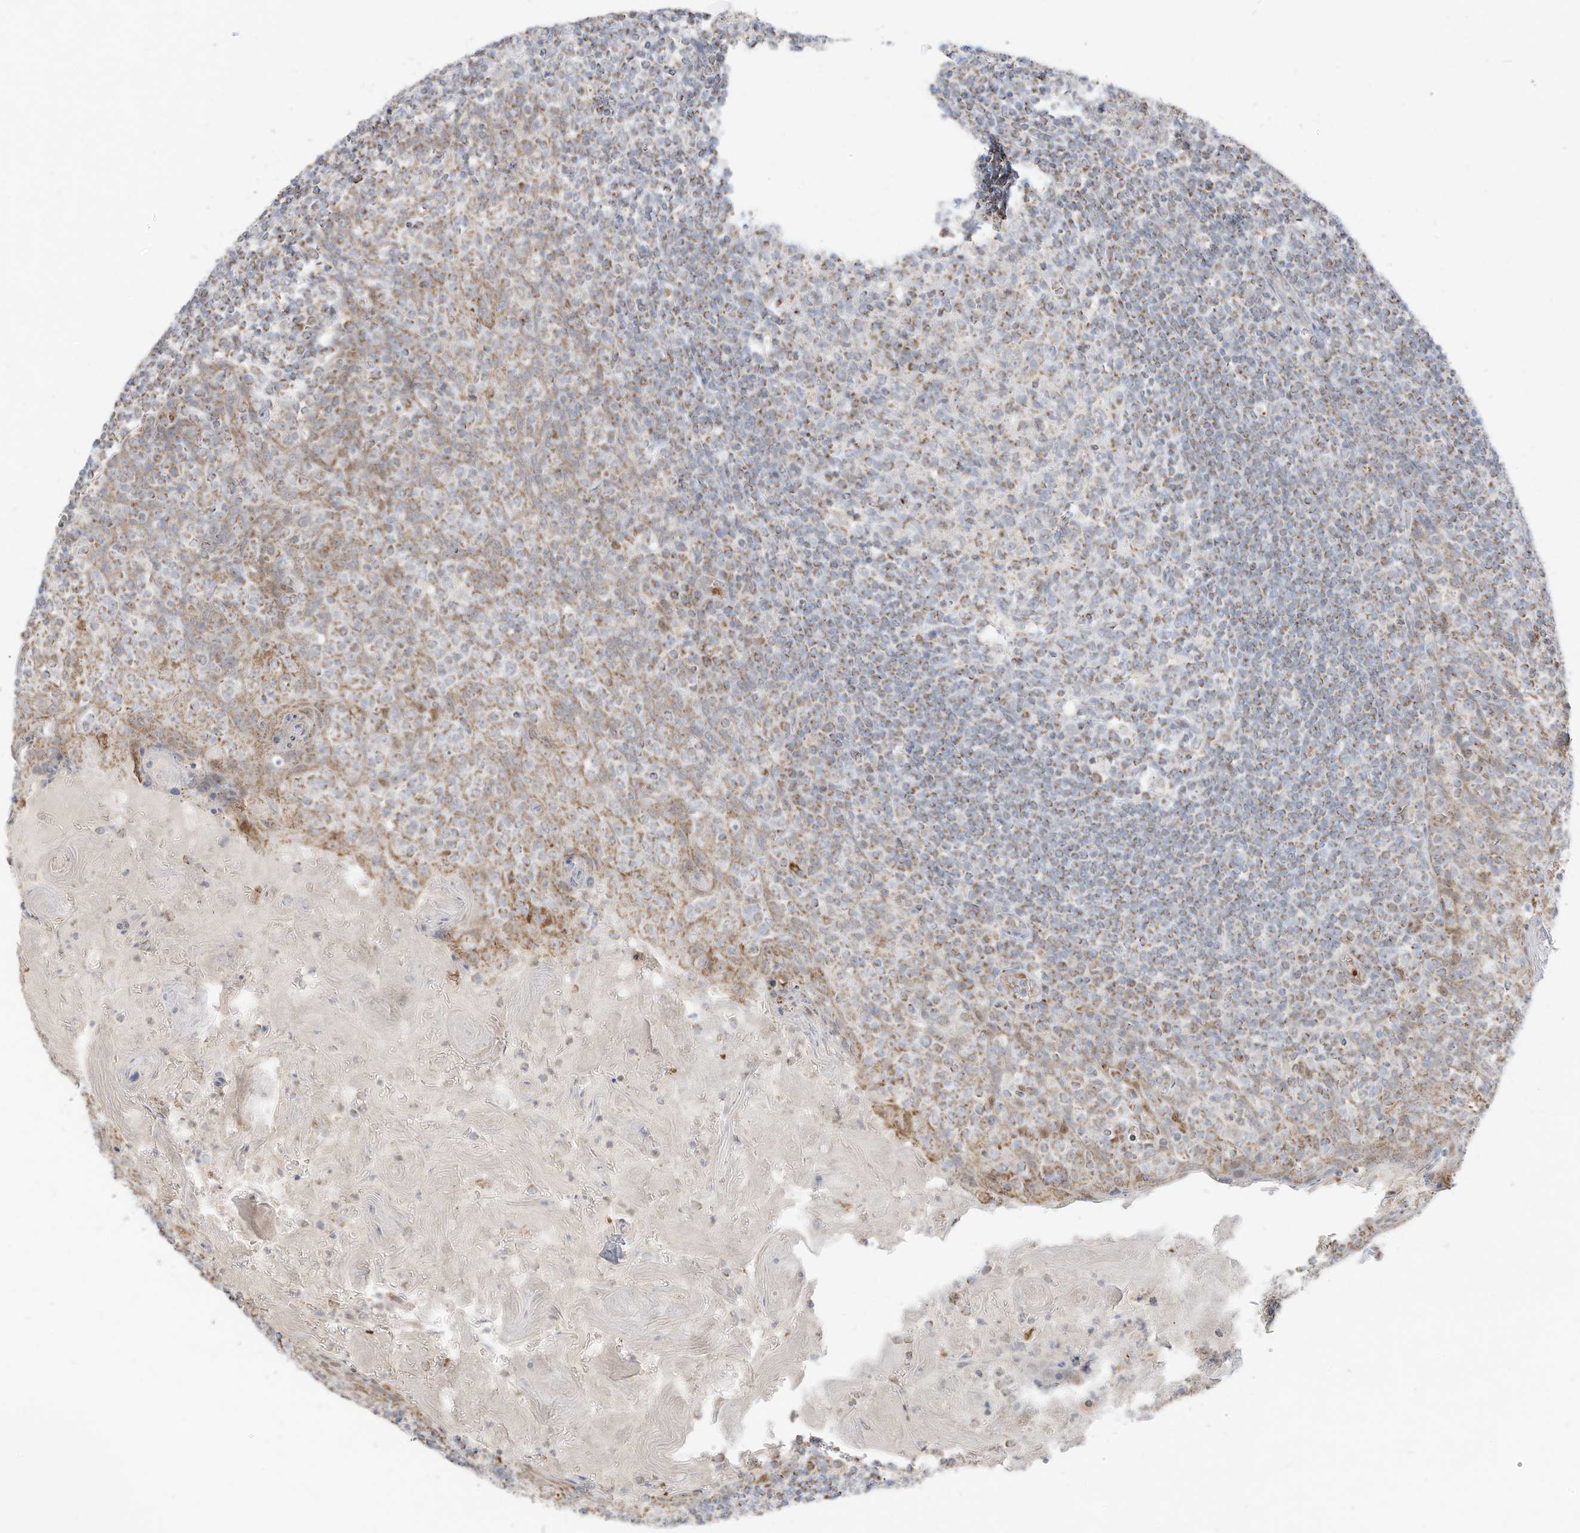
{"staining": {"intensity": "moderate", "quantity": "25%-75%", "location": "cytoplasmic/membranous"}, "tissue": "tonsil", "cell_type": "Germinal center cells", "image_type": "normal", "snomed": [{"axis": "morphology", "description": "Normal tissue, NOS"}, {"axis": "topography", "description": "Tonsil"}], "caption": "This image displays unremarkable tonsil stained with immunohistochemistry (IHC) to label a protein in brown. The cytoplasmic/membranous of germinal center cells show moderate positivity for the protein. Nuclei are counter-stained blue.", "gene": "MTUS2", "patient": {"sex": "female", "age": 19}}